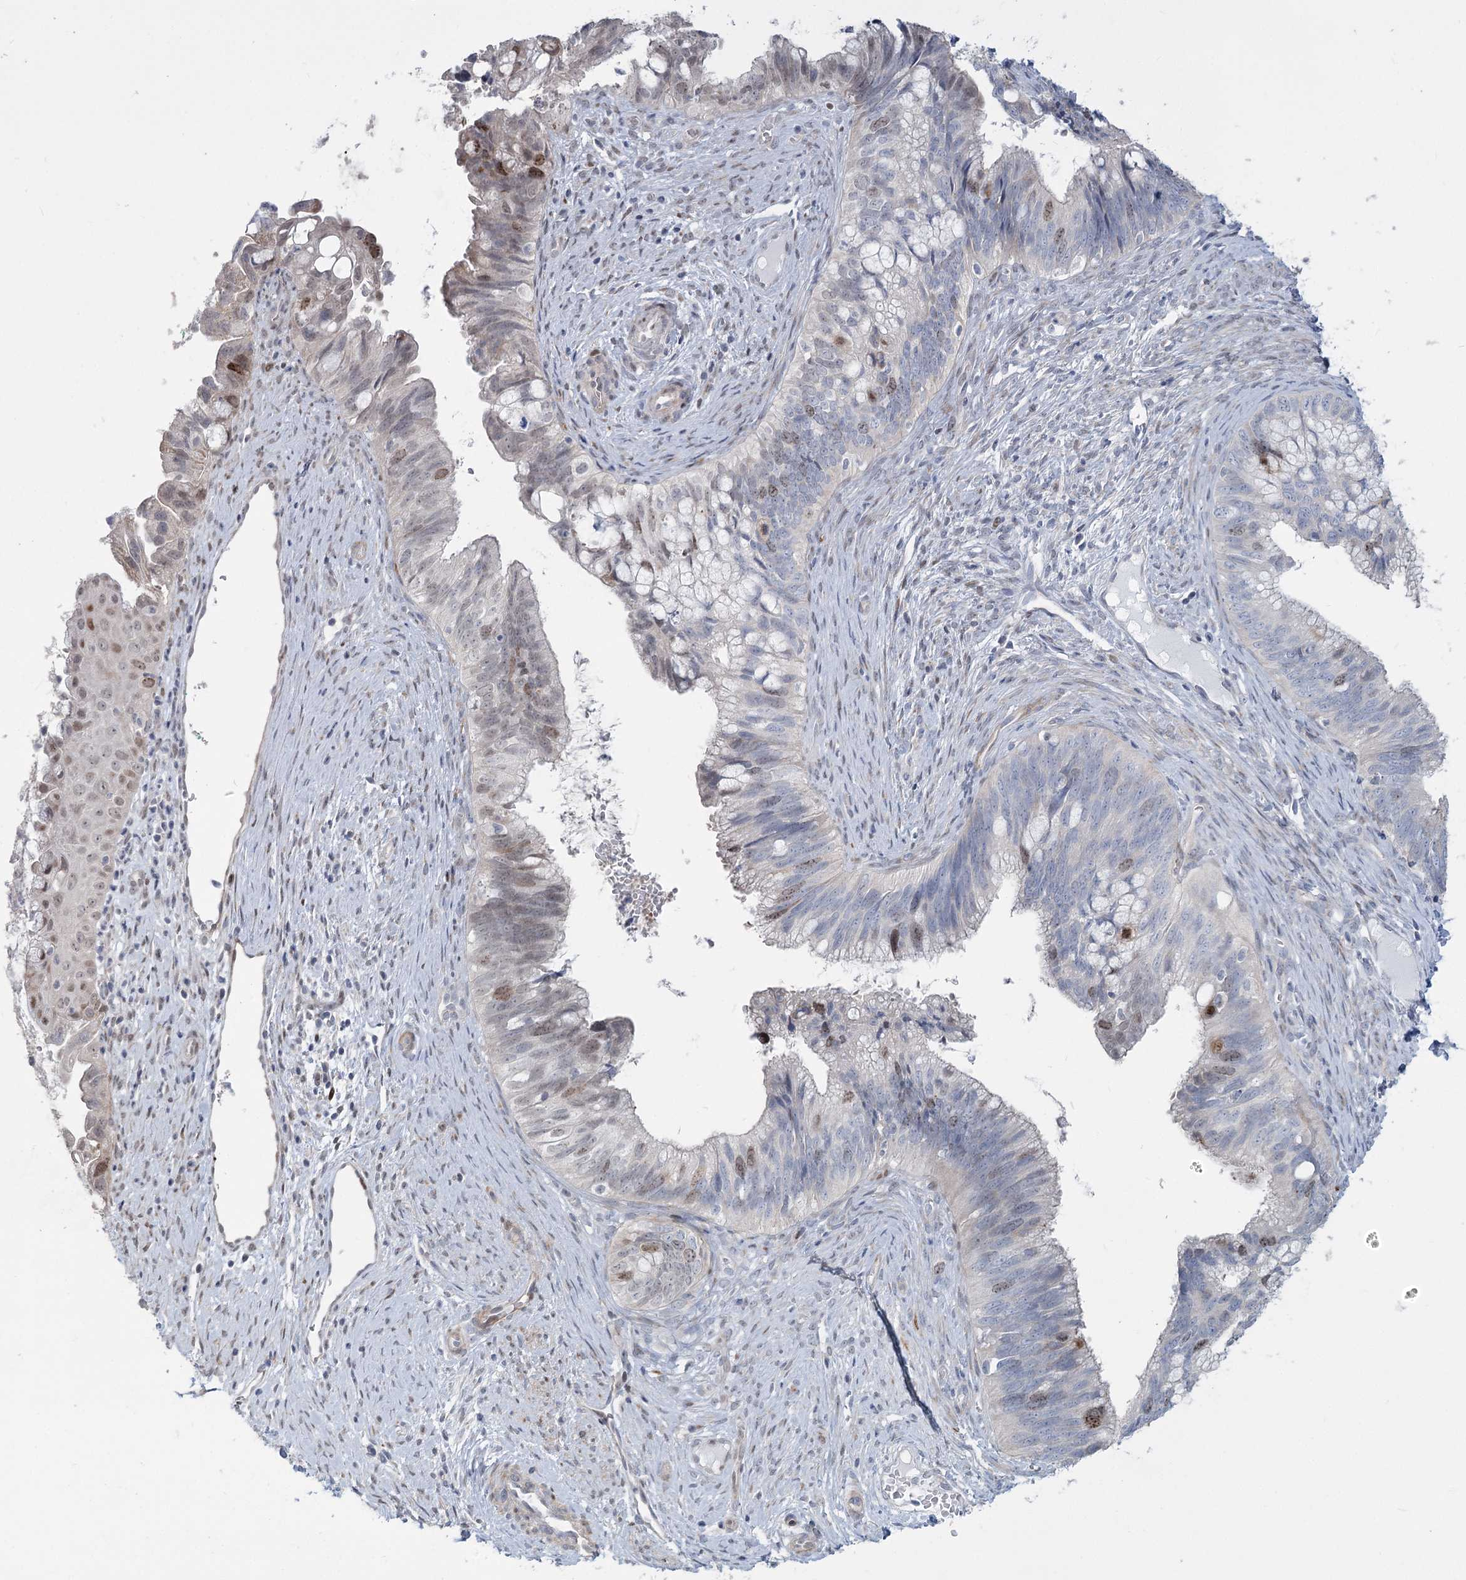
{"staining": {"intensity": "moderate", "quantity": "<25%", "location": "nuclear"}, "tissue": "cervical cancer", "cell_type": "Tumor cells", "image_type": "cancer", "snomed": [{"axis": "morphology", "description": "Adenocarcinoma, NOS"}, {"axis": "topography", "description": "Cervix"}], "caption": "DAB (3,3'-diaminobenzidine) immunohistochemical staining of human cervical cancer (adenocarcinoma) shows moderate nuclear protein staining in approximately <25% of tumor cells. The staining was performed using DAB (3,3'-diaminobenzidine), with brown indicating positive protein expression. Nuclei are stained blue with hematoxylin.", "gene": "ABITRAM", "patient": {"sex": "female", "age": 42}}